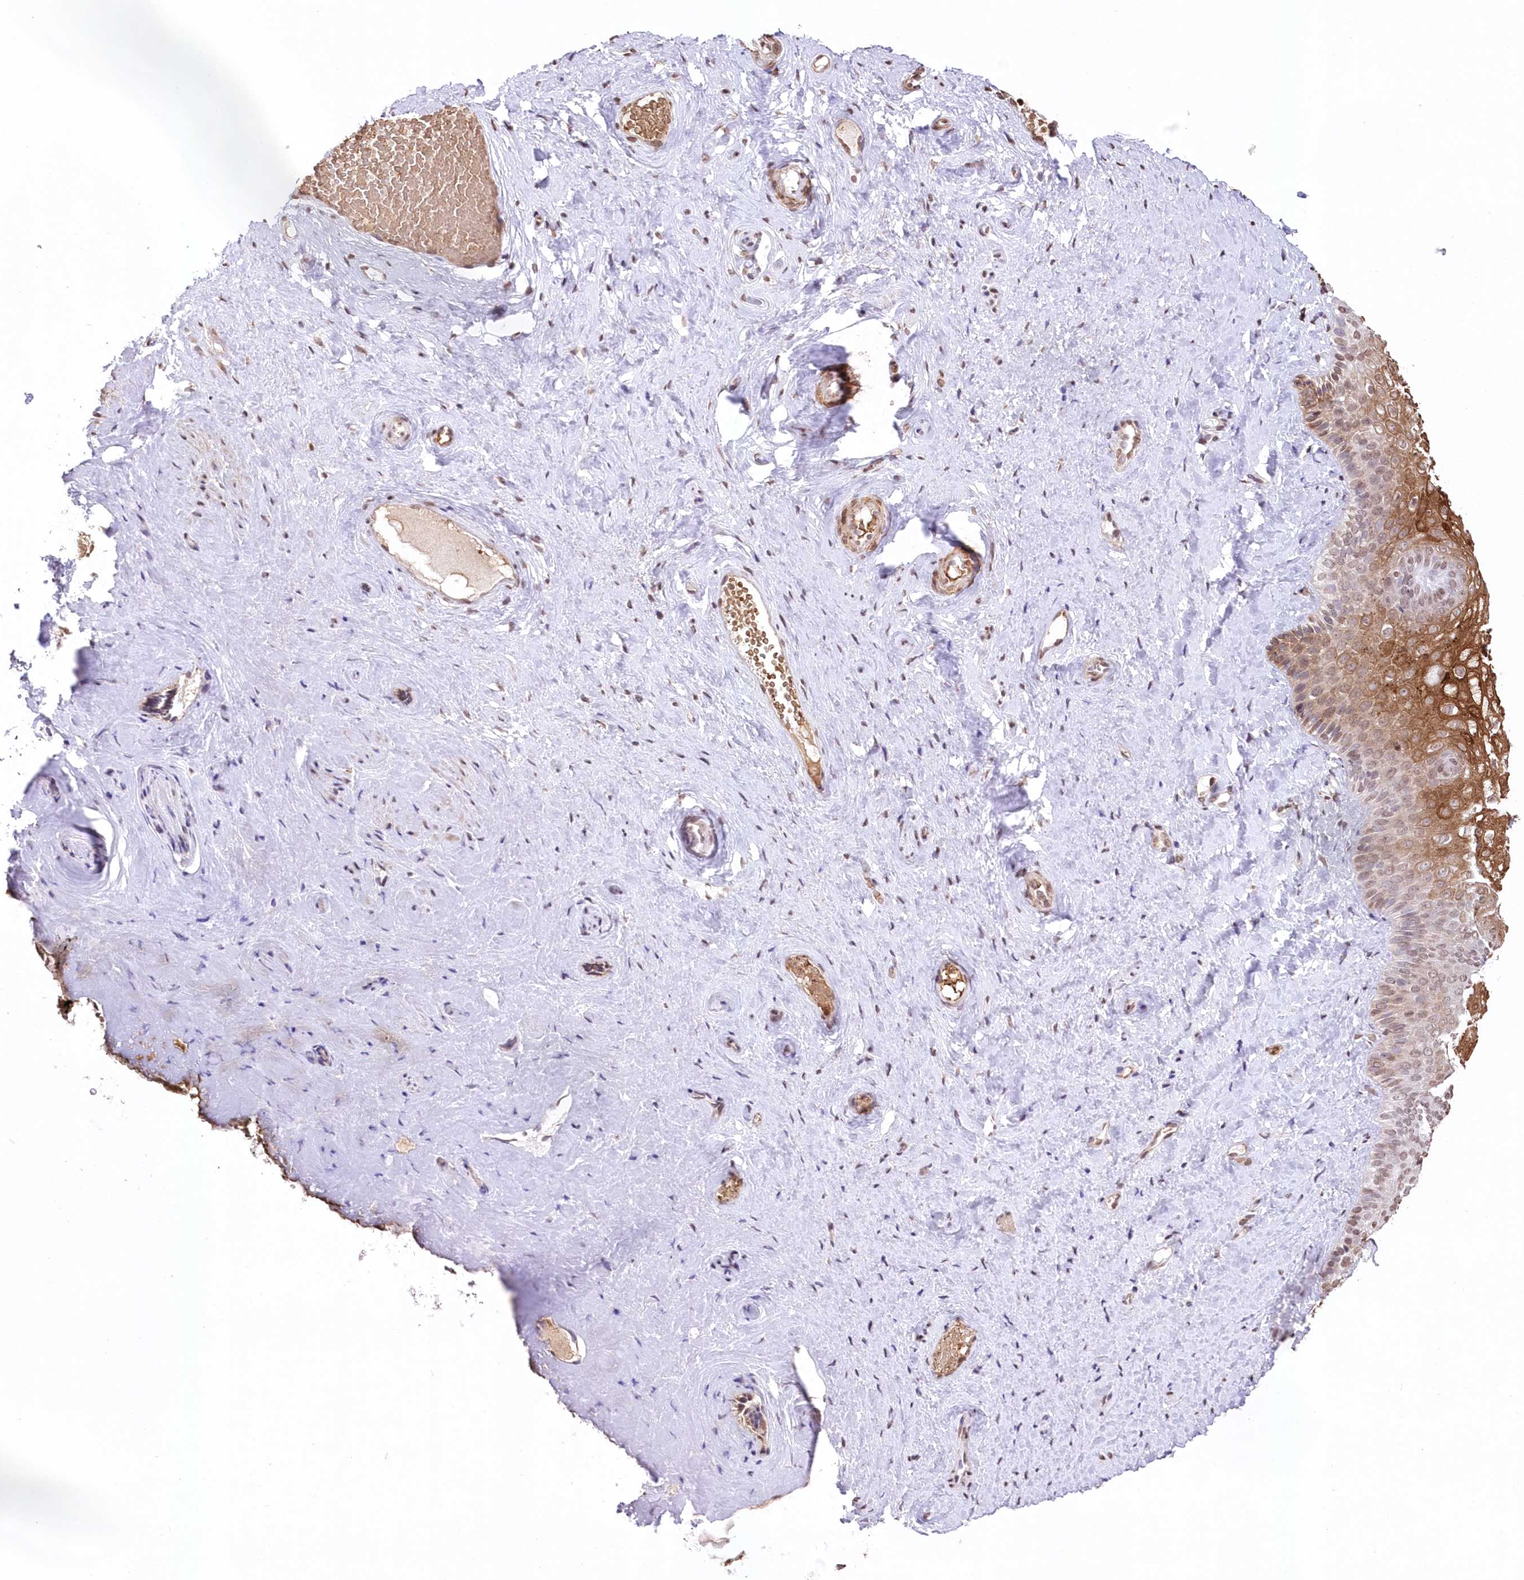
{"staining": {"intensity": "moderate", "quantity": "25%-75%", "location": "cytoplasmic/membranous,nuclear"}, "tissue": "vagina", "cell_type": "Squamous epithelial cells", "image_type": "normal", "snomed": [{"axis": "morphology", "description": "Normal tissue, NOS"}, {"axis": "topography", "description": "Vagina"}, {"axis": "topography", "description": "Cervix"}], "caption": "Benign vagina demonstrates moderate cytoplasmic/membranous,nuclear expression in about 25%-75% of squamous epithelial cells, visualized by immunohistochemistry. (IHC, brightfield microscopy, high magnification).", "gene": "ENSG00000275740", "patient": {"sex": "female", "age": 40}}